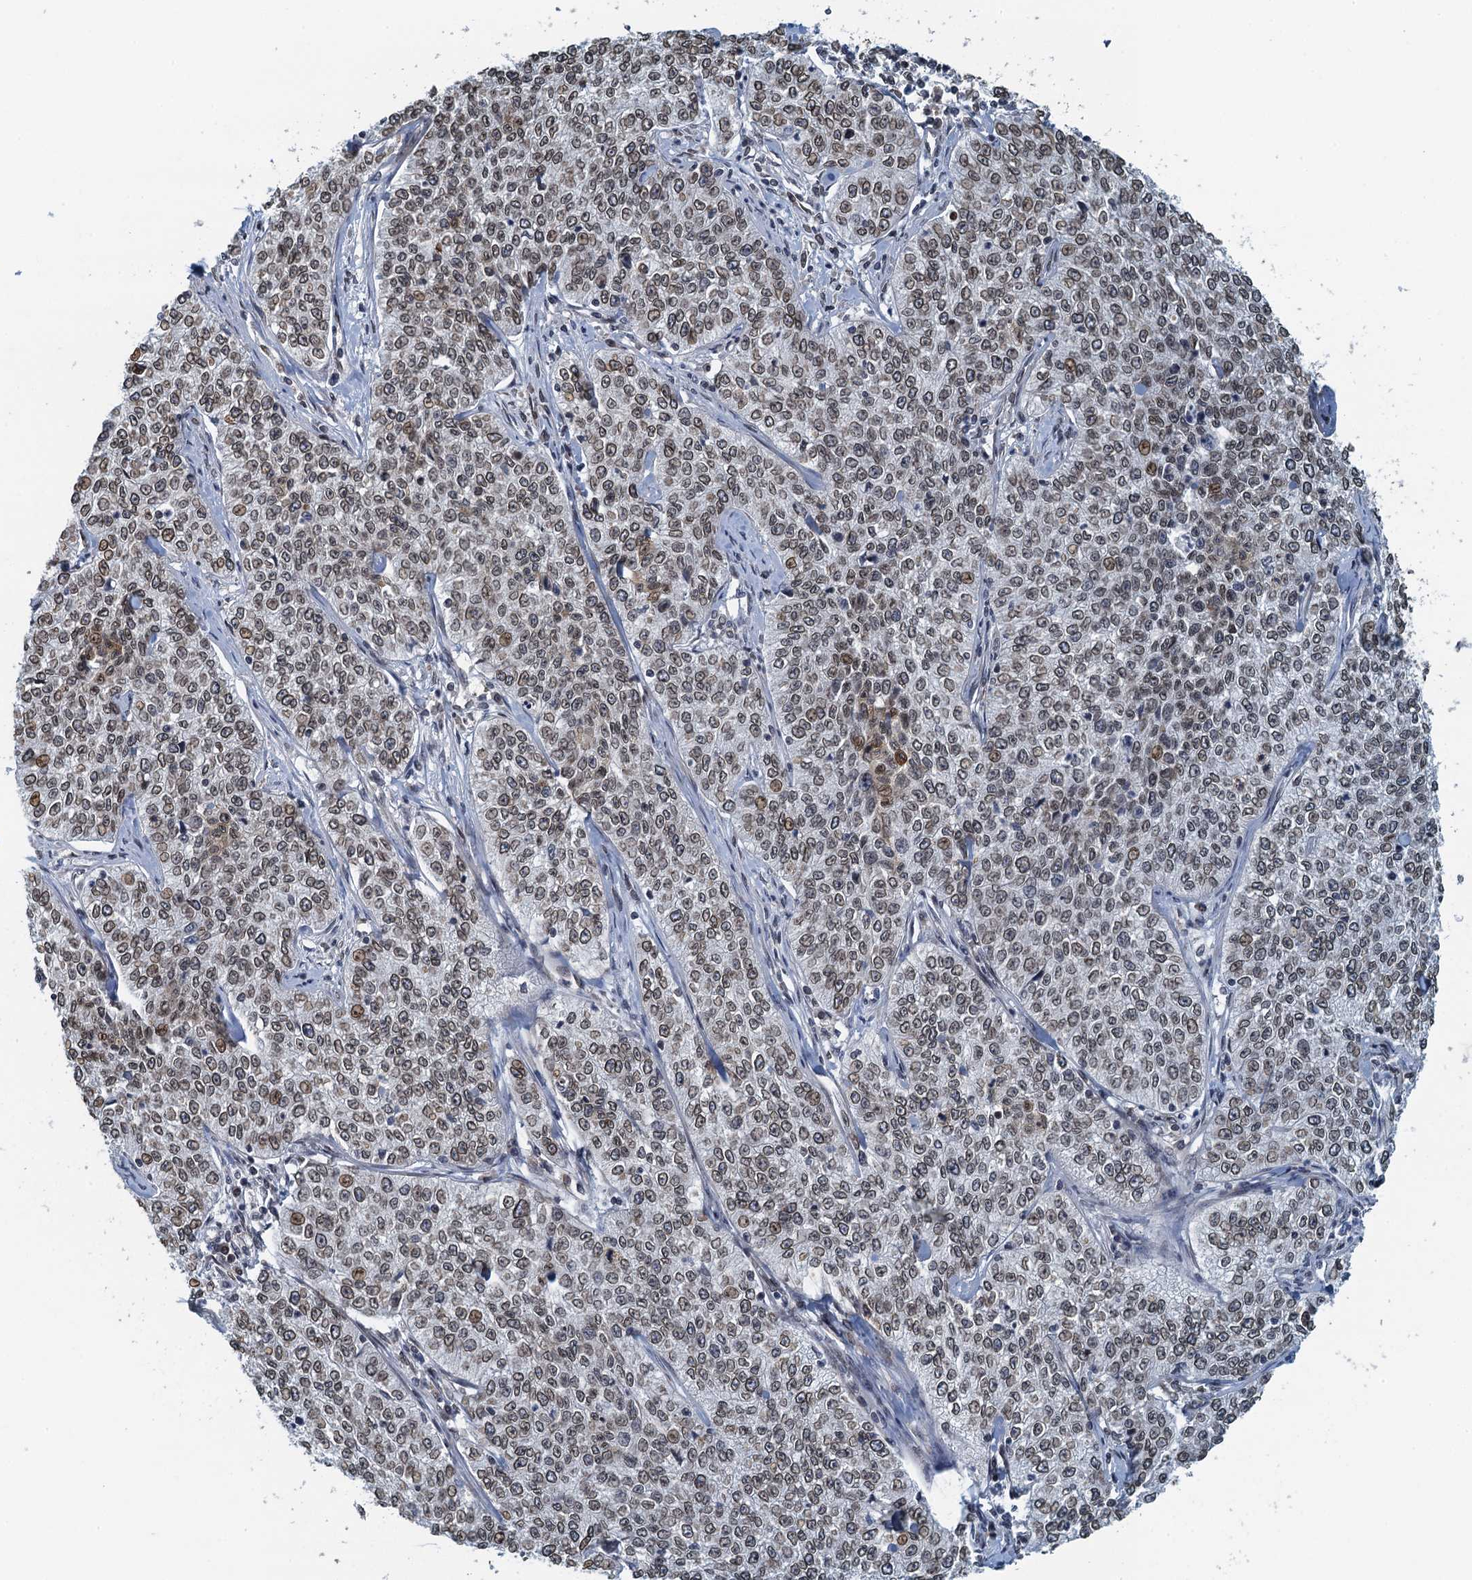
{"staining": {"intensity": "weak", "quantity": ">75%", "location": "cytoplasmic/membranous,nuclear"}, "tissue": "cervical cancer", "cell_type": "Tumor cells", "image_type": "cancer", "snomed": [{"axis": "morphology", "description": "Squamous cell carcinoma, NOS"}, {"axis": "topography", "description": "Cervix"}], "caption": "A histopathology image of human cervical cancer stained for a protein exhibits weak cytoplasmic/membranous and nuclear brown staining in tumor cells. Using DAB (3,3'-diaminobenzidine) (brown) and hematoxylin (blue) stains, captured at high magnification using brightfield microscopy.", "gene": "CCDC34", "patient": {"sex": "female", "age": 35}}